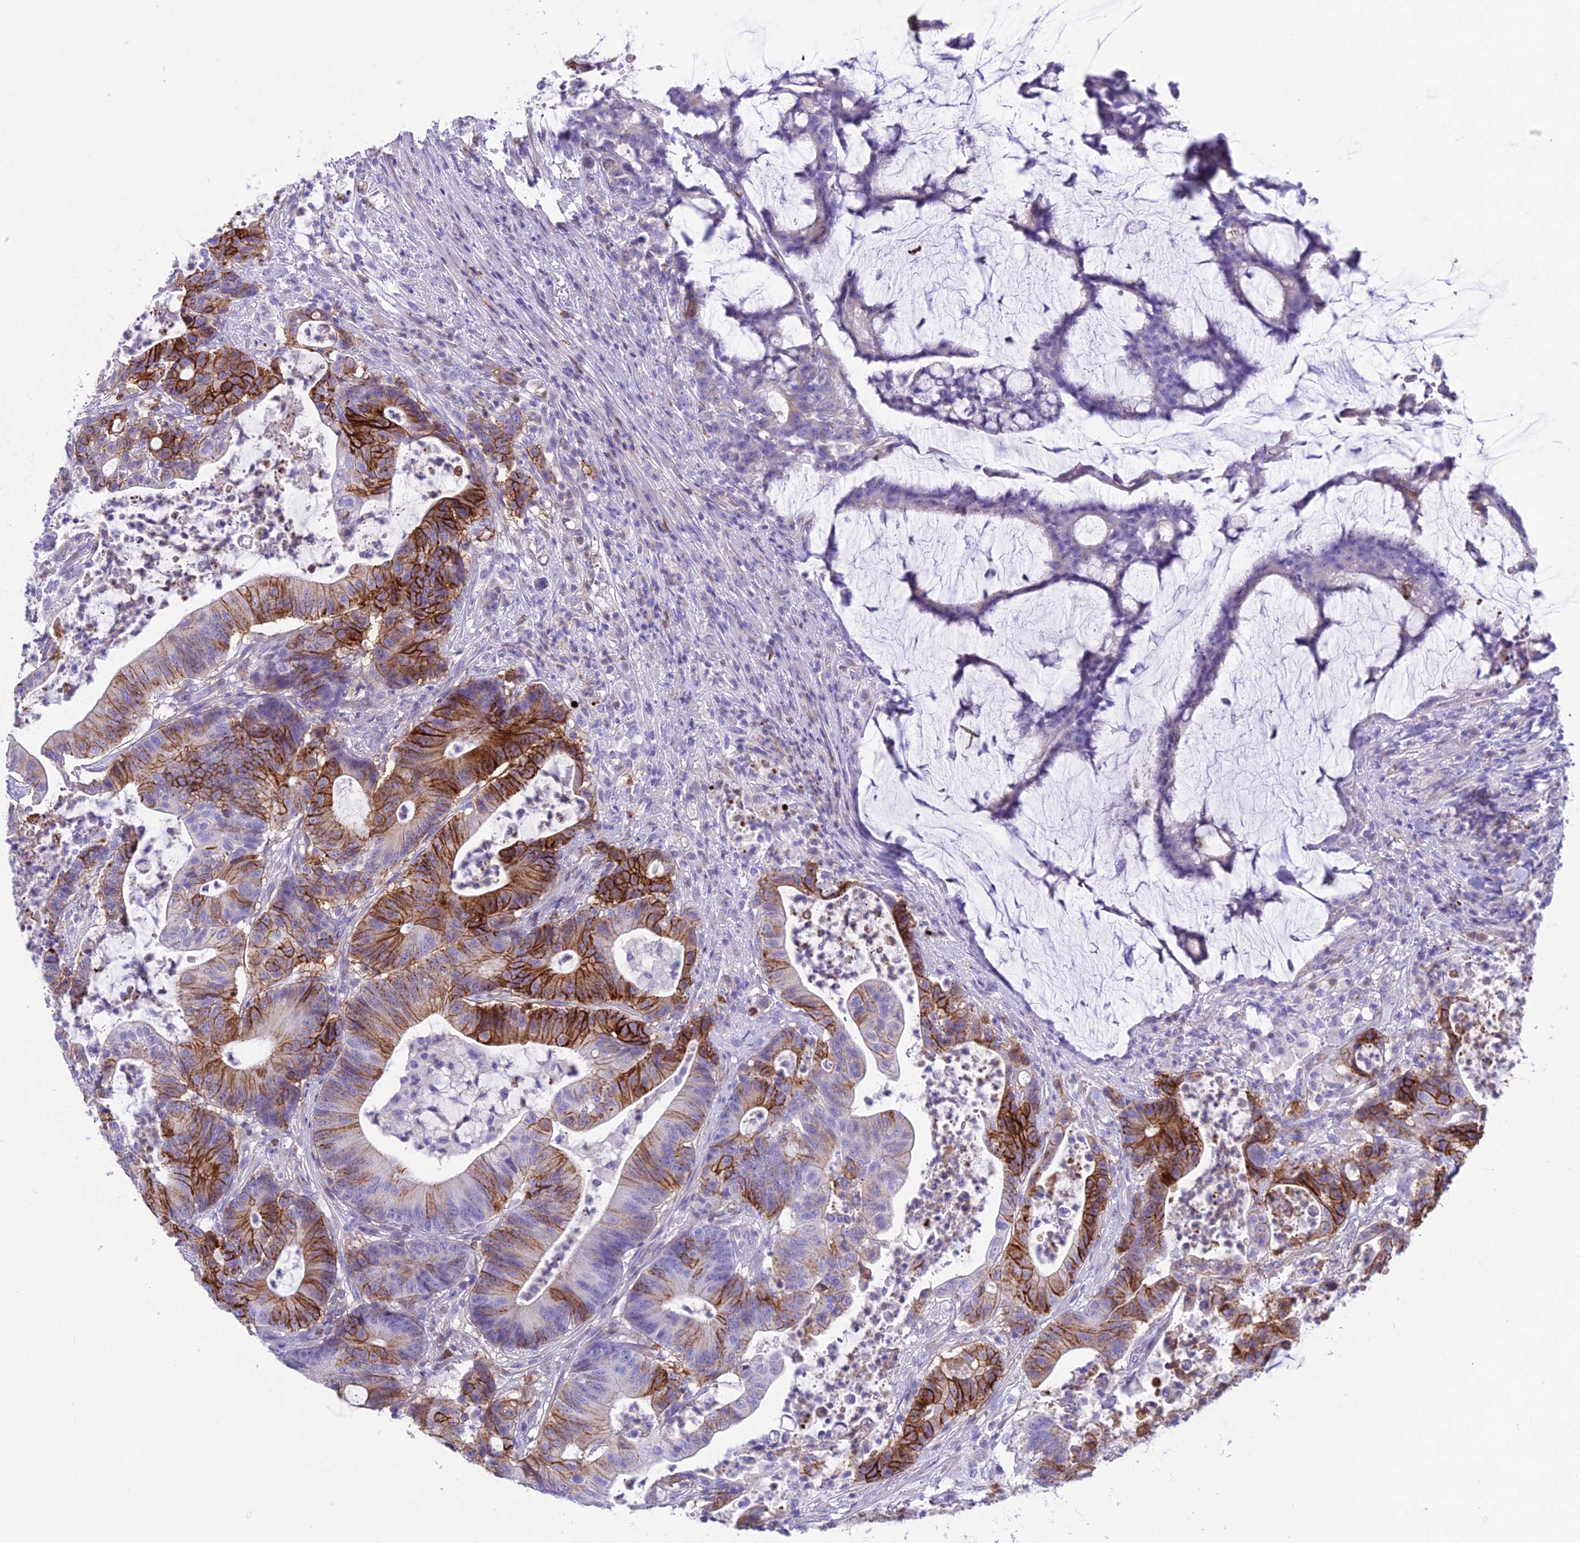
{"staining": {"intensity": "strong", "quantity": "25%-75%", "location": "cytoplasmic/membranous"}, "tissue": "colorectal cancer", "cell_type": "Tumor cells", "image_type": "cancer", "snomed": [{"axis": "morphology", "description": "Adenocarcinoma, NOS"}, {"axis": "topography", "description": "Colon"}], "caption": "The photomicrograph exhibits a brown stain indicating the presence of a protein in the cytoplasmic/membranous of tumor cells in colorectal cancer.", "gene": "OR1Q1", "patient": {"sex": "female", "age": 84}}